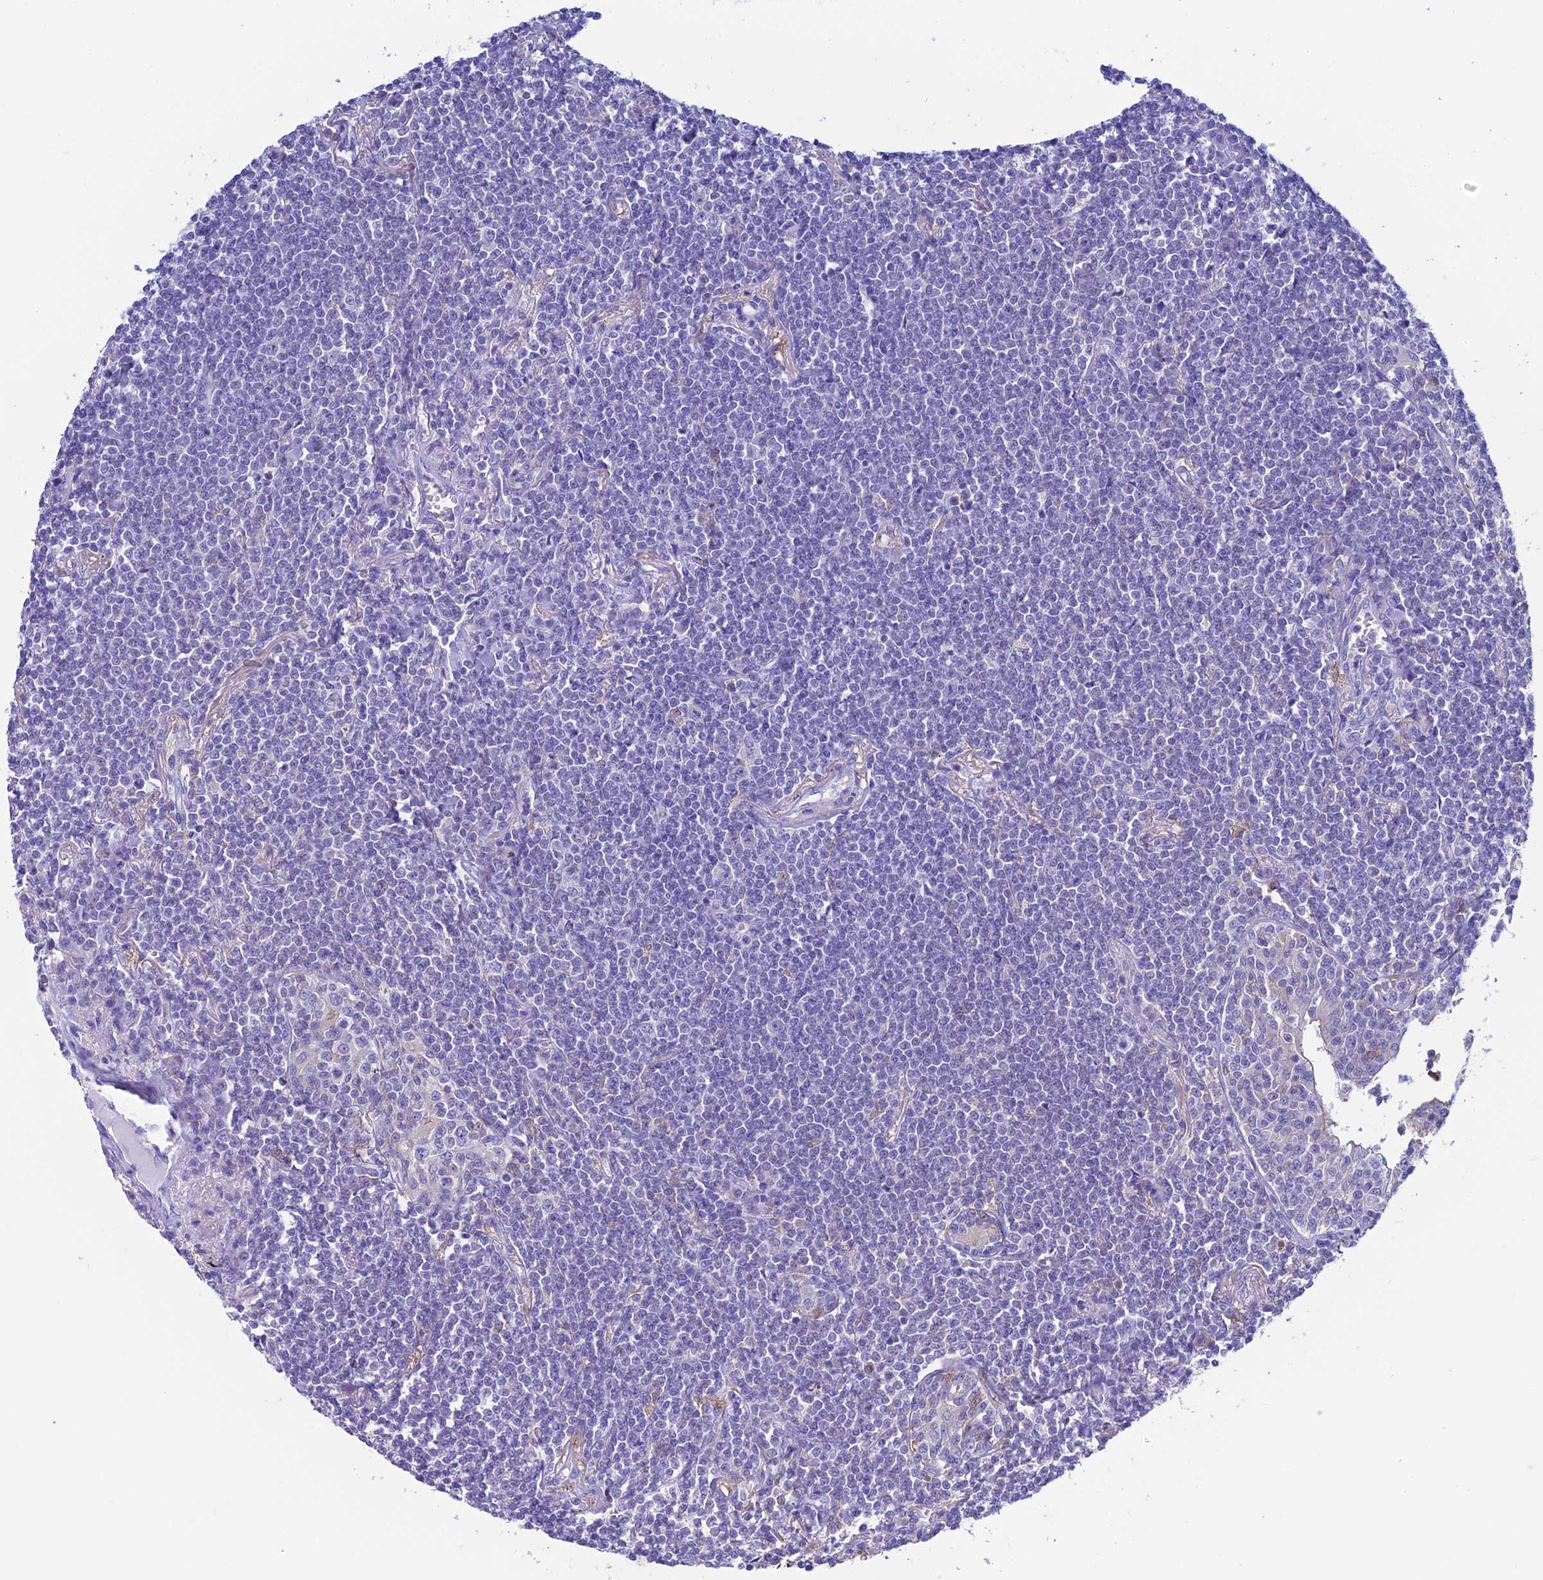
{"staining": {"intensity": "negative", "quantity": "none", "location": "none"}, "tissue": "lymphoma", "cell_type": "Tumor cells", "image_type": "cancer", "snomed": [{"axis": "morphology", "description": "Malignant lymphoma, non-Hodgkin's type, Low grade"}, {"axis": "topography", "description": "Lung"}], "caption": "The micrograph exhibits no staining of tumor cells in lymphoma. The staining was performed using DAB to visualize the protein expression in brown, while the nuclei were stained in blue with hematoxylin (Magnification: 20x).", "gene": "KCNK17", "patient": {"sex": "female", "age": 71}}